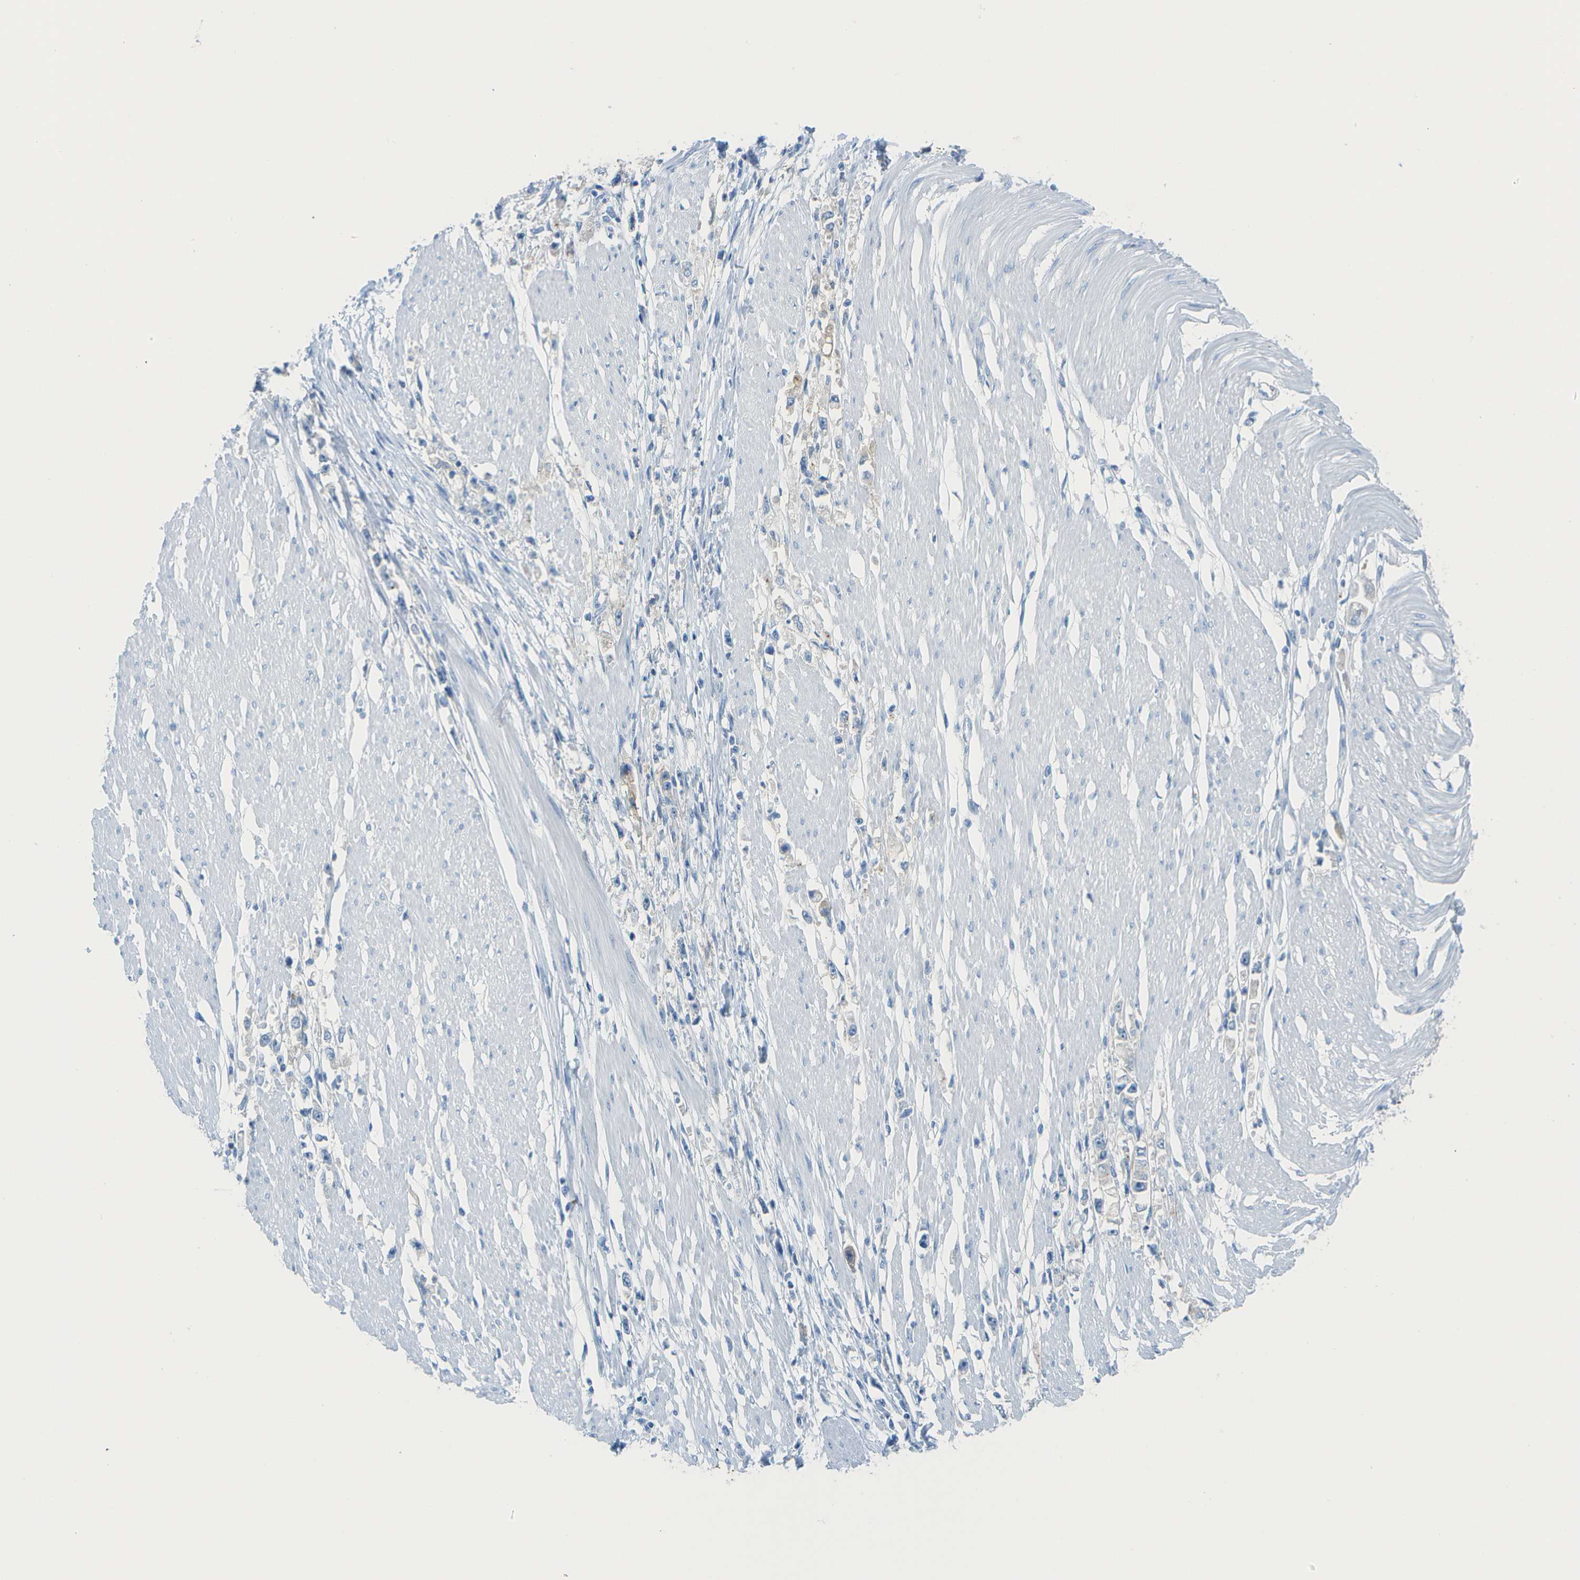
{"staining": {"intensity": "weak", "quantity": "<25%", "location": "cytoplasmic/membranous"}, "tissue": "stomach cancer", "cell_type": "Tumor cells", "image_type": "cancer", "snomed": [{"axis": "morphology", "description": "Adenocarcinoma, NOS"}, {"axis": "topography", "description": "Stomach"}], "caption": "Tumor cells are negative for protein expression in human stomach cancer.", "gene": "CD46", "patient": {"sex": "female", "age": 59}}